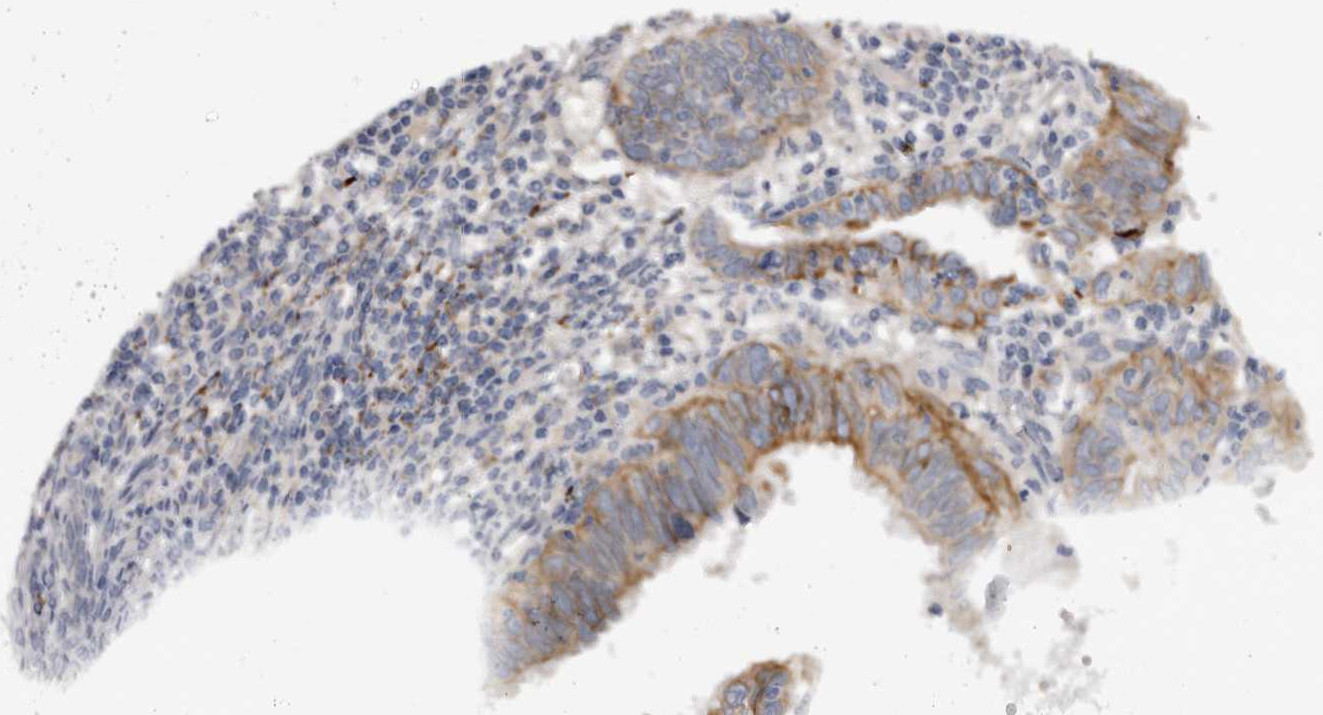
{"staining": {"intensity": "moderate", "quantity": "25%-75%", "location": "cytoplasmic/membranous"}, "tissue": "endometrial cancer", "cell_type": "Tumor cells", "image_type": "cancer", "snomed": [{"axis": "morphology", "description": "Adenocarcinoma, NOS"}, {"axis": "topography", "description": "Uterus"}], "caption": "Endometrial cancer stained for a protein (brown) reveals moderate cytoplasmic/membranous positive staining in approximately 25%-75% of tumor cells.", "gene": "DHDDS", "patient": {"sex": "female", "age": 77}}